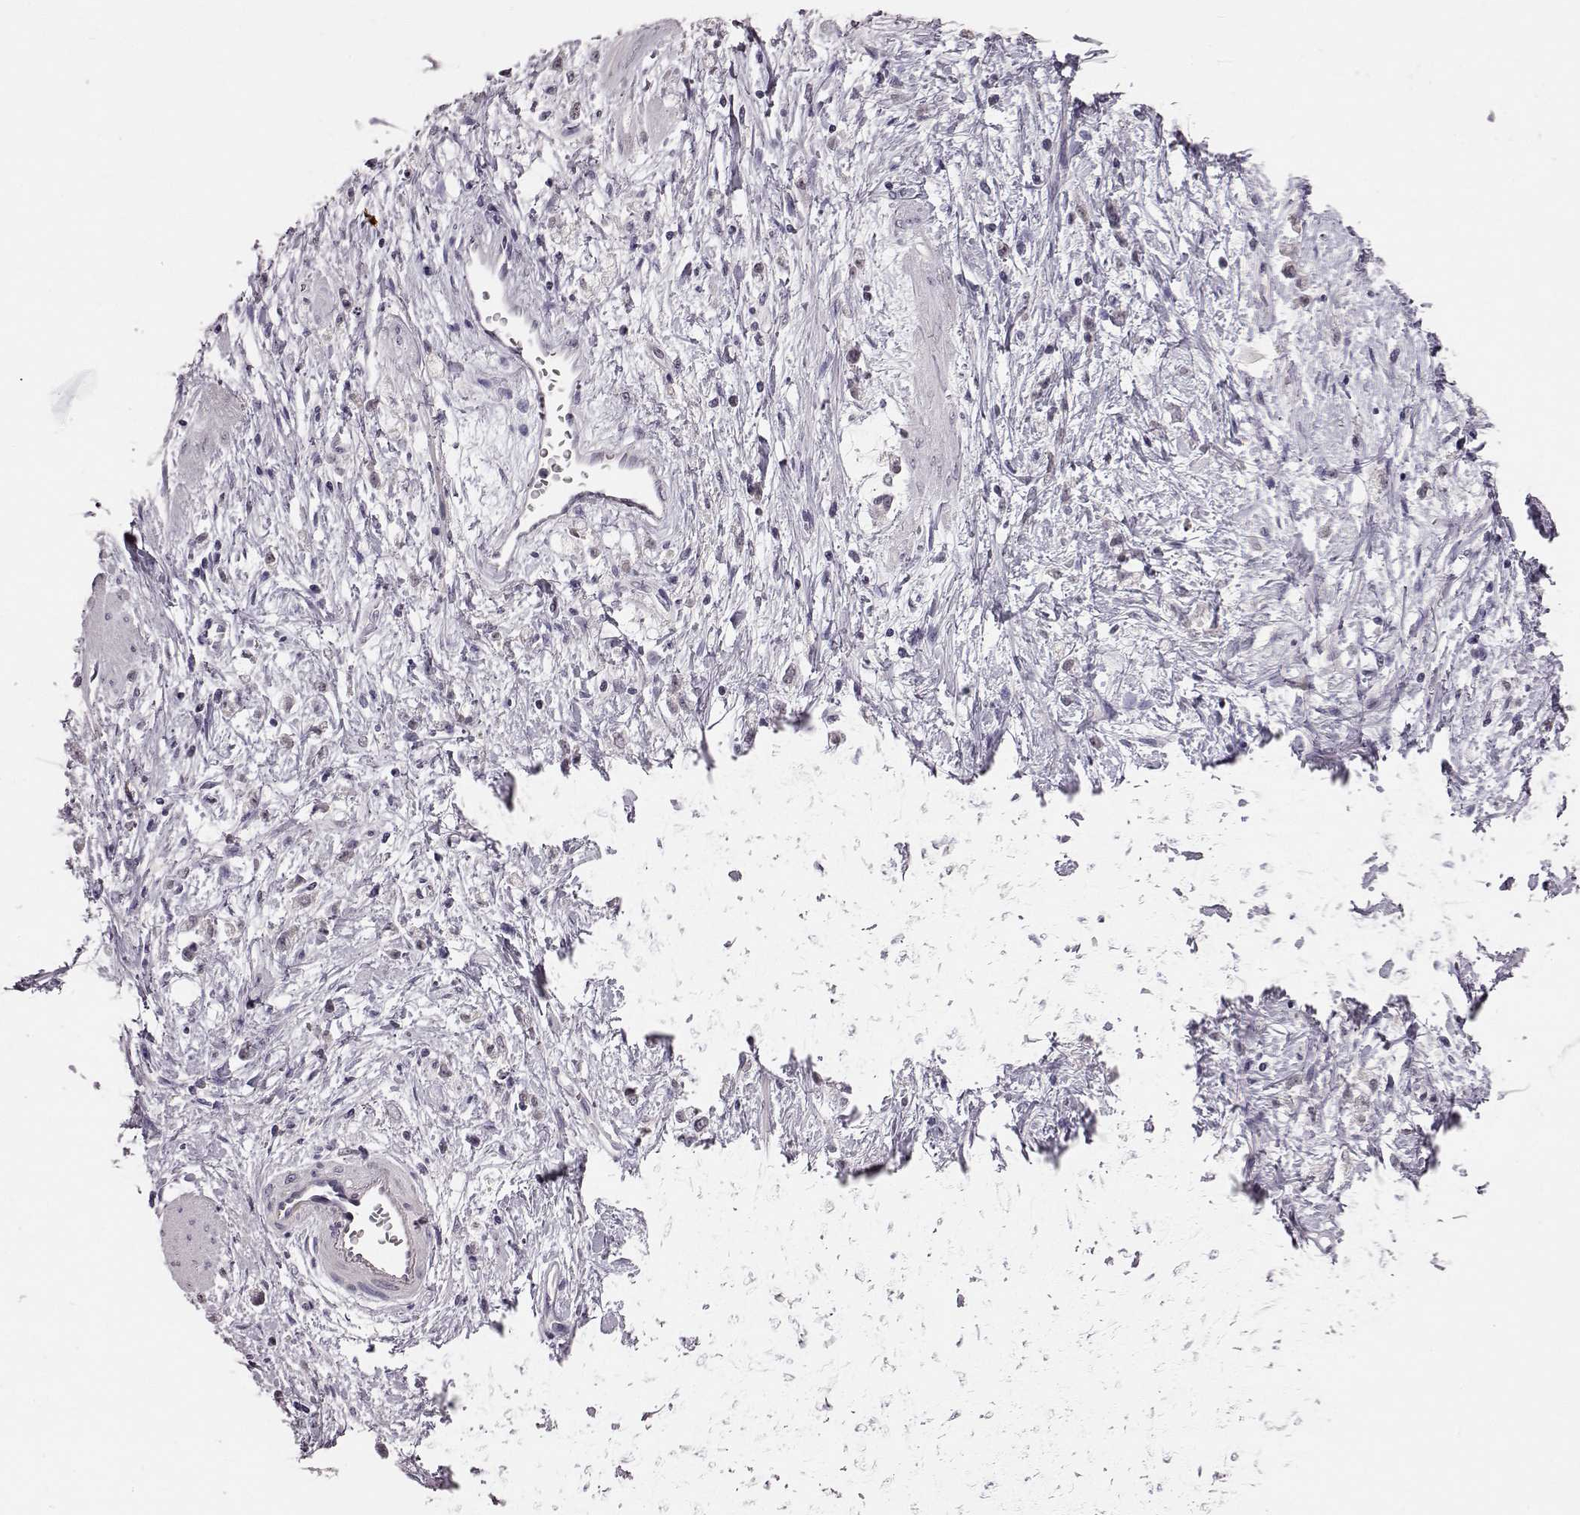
{"staining": {"intensity": "negative", "quantity": "none", "location": "none"}, "tissue": "stomach cancer", "cell_type": "Tumor cells", "image_type": "cancer", "snomed": [{"axis": "morphology", "description": "Adenocarcinoma, NOS"}, {"axis": "topography", "description": "Stomach"}], "caption": "Image shows no significant protein positivity in tumor cells of stomach cancer (adenocarcinoma).", "gene": "C10orf62", "patient": {"sex": "female", "age": 60}}